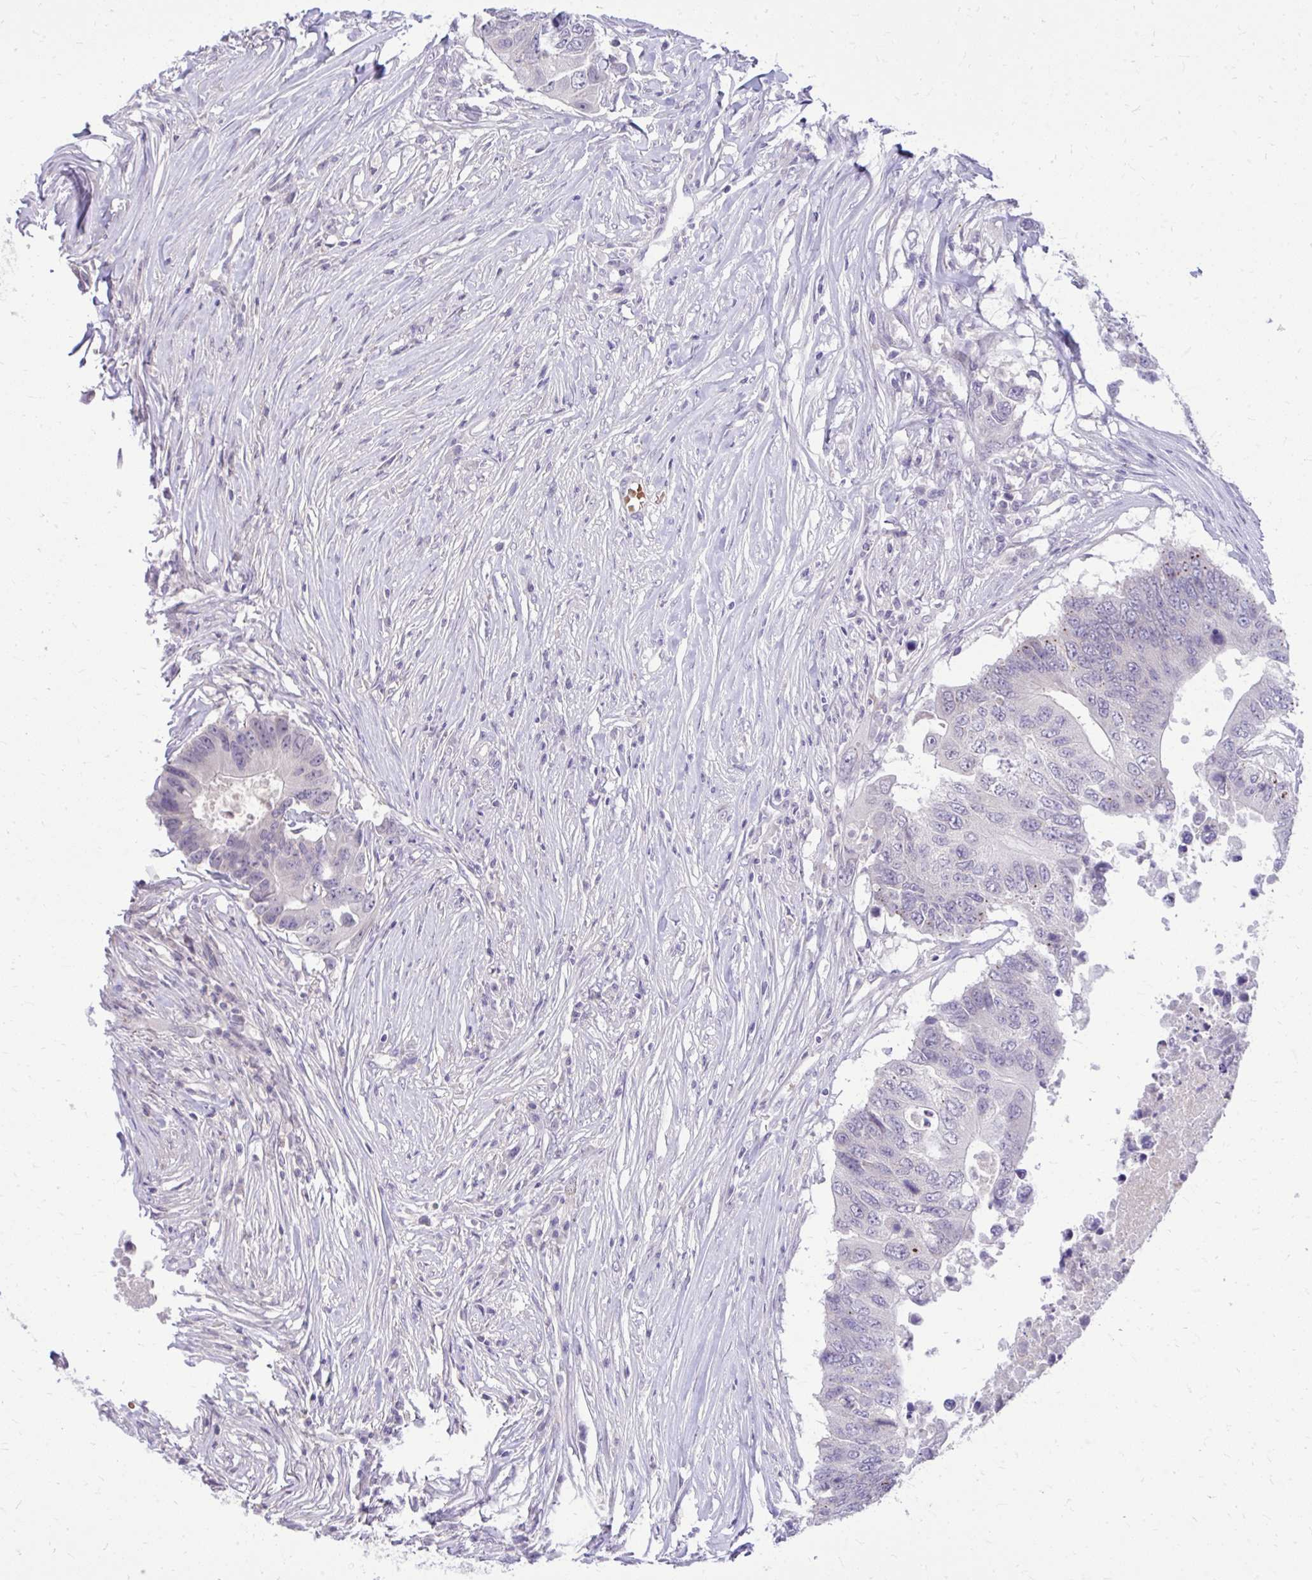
{"staining": {"intensity": "negative", "quantity": "none", "location": "none"}, "tissue": "colorectal cancer", "cell_type": "Tumor cells", "image_type": "cancer", "snomed": [{"axis": "morphology", "description": "Adenocarcinoma, NOS"}, {"axis": "topography", "description": "Colon"}], "caption": "Immunohistochemical staining of human adenocarcinoma (colorectal) shows no significant positivity in tumor cells.", "gene": "DPY19L1", "patient": {"sex": "male", "age": 71}}